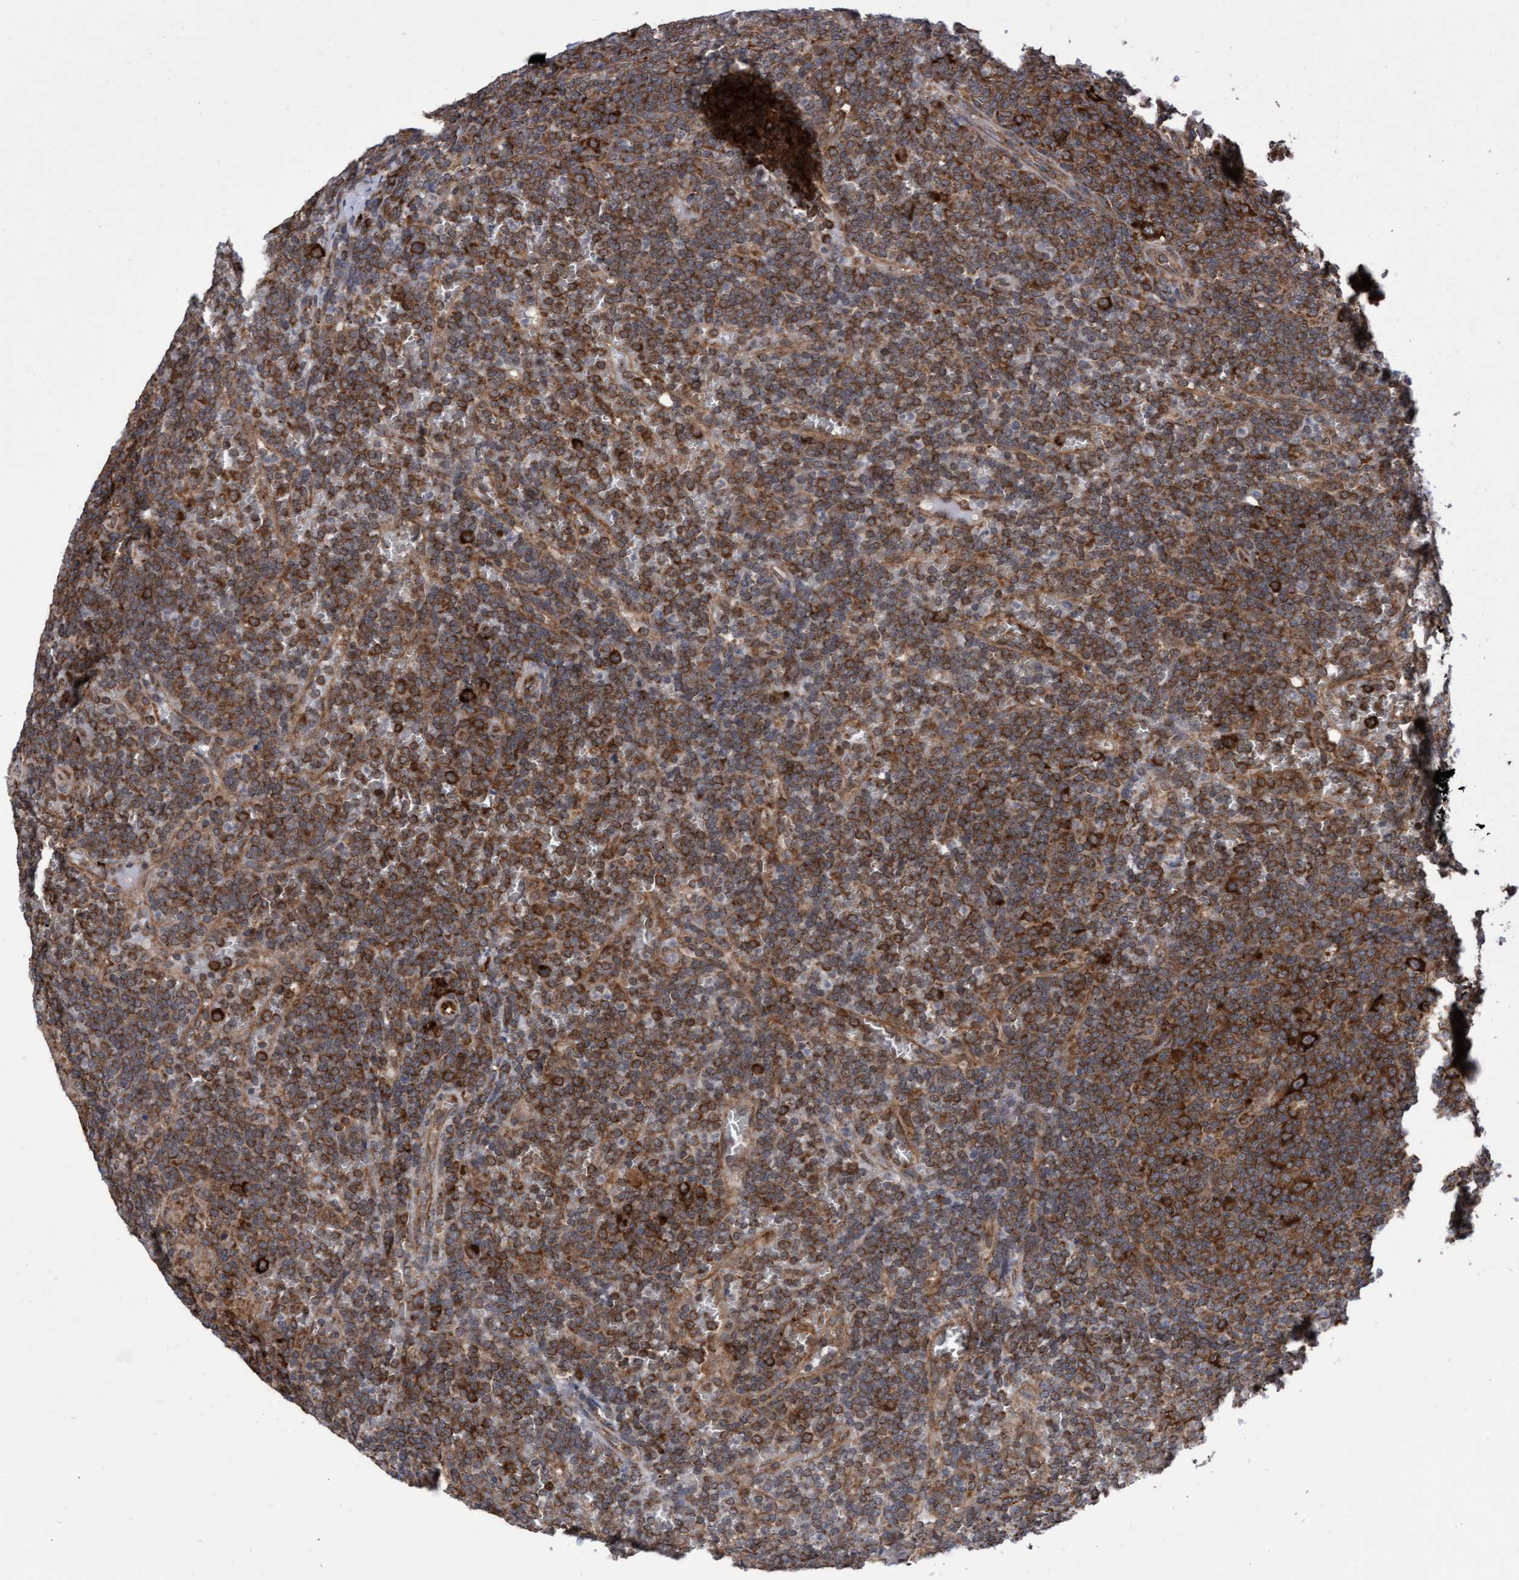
{"staining": {"intensity": "strong", "quantity": ">75%", "location": "cytoplasmic/membranous"}, "tissue": "lymphoma", "cell_type": "Tumor cells", "image_type": "cancer", "snomed": [{"axis": "morphology", "description": "Malignant lymphoma, non-Hodgkin's type, Low grade"}, {"axis": "topography", "description": "Spleen"}], "caption": "Human malignant lymphoma, non-Hodgkin's type (low-grade) stained with a protein marker displays strong staining in tumor cells.", "gene": "ABCF2", "patient": {"sex": "female", "age": 19}}